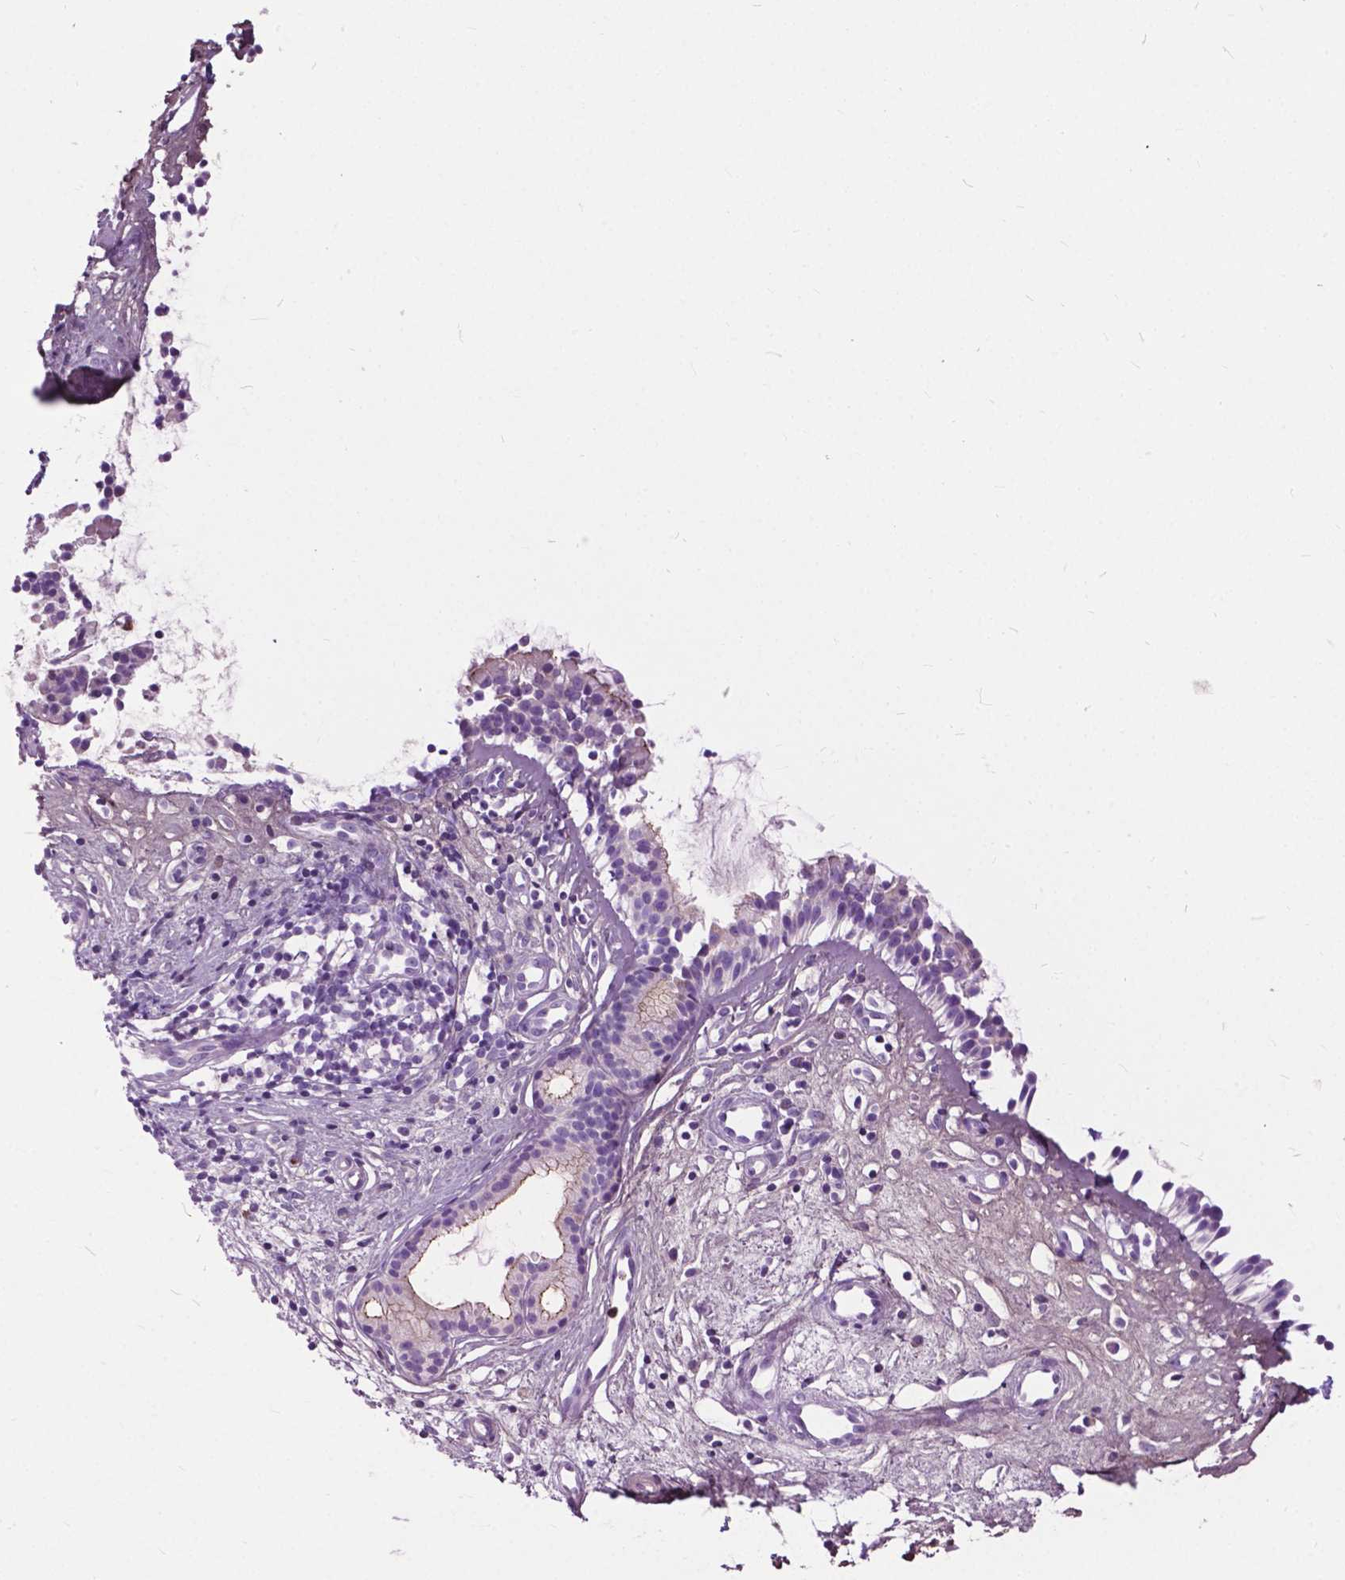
{"staining": {"intensity": "negative", "quantity": "none", "location": "none"}, "tissue": "nasopharynx", "cell_type": "Respiratory epithelial cells", "image_type": "normal", "snomed": [{"axis": "morphology", "description": "Normal tissue, NOS"}, {"axis": "topography", "description": "Nasopharynx"}], "caption": "Respiratory epithelial cells show no significant protein staining in unremarkable nasopharynx. Brightfield microscopy of immunohistochemistry stained with DAB (brown) and hematoxylin (blue), captured at high magnification.", "gene": "PRR35", "patient": {"sex": "female", "age": 52}}